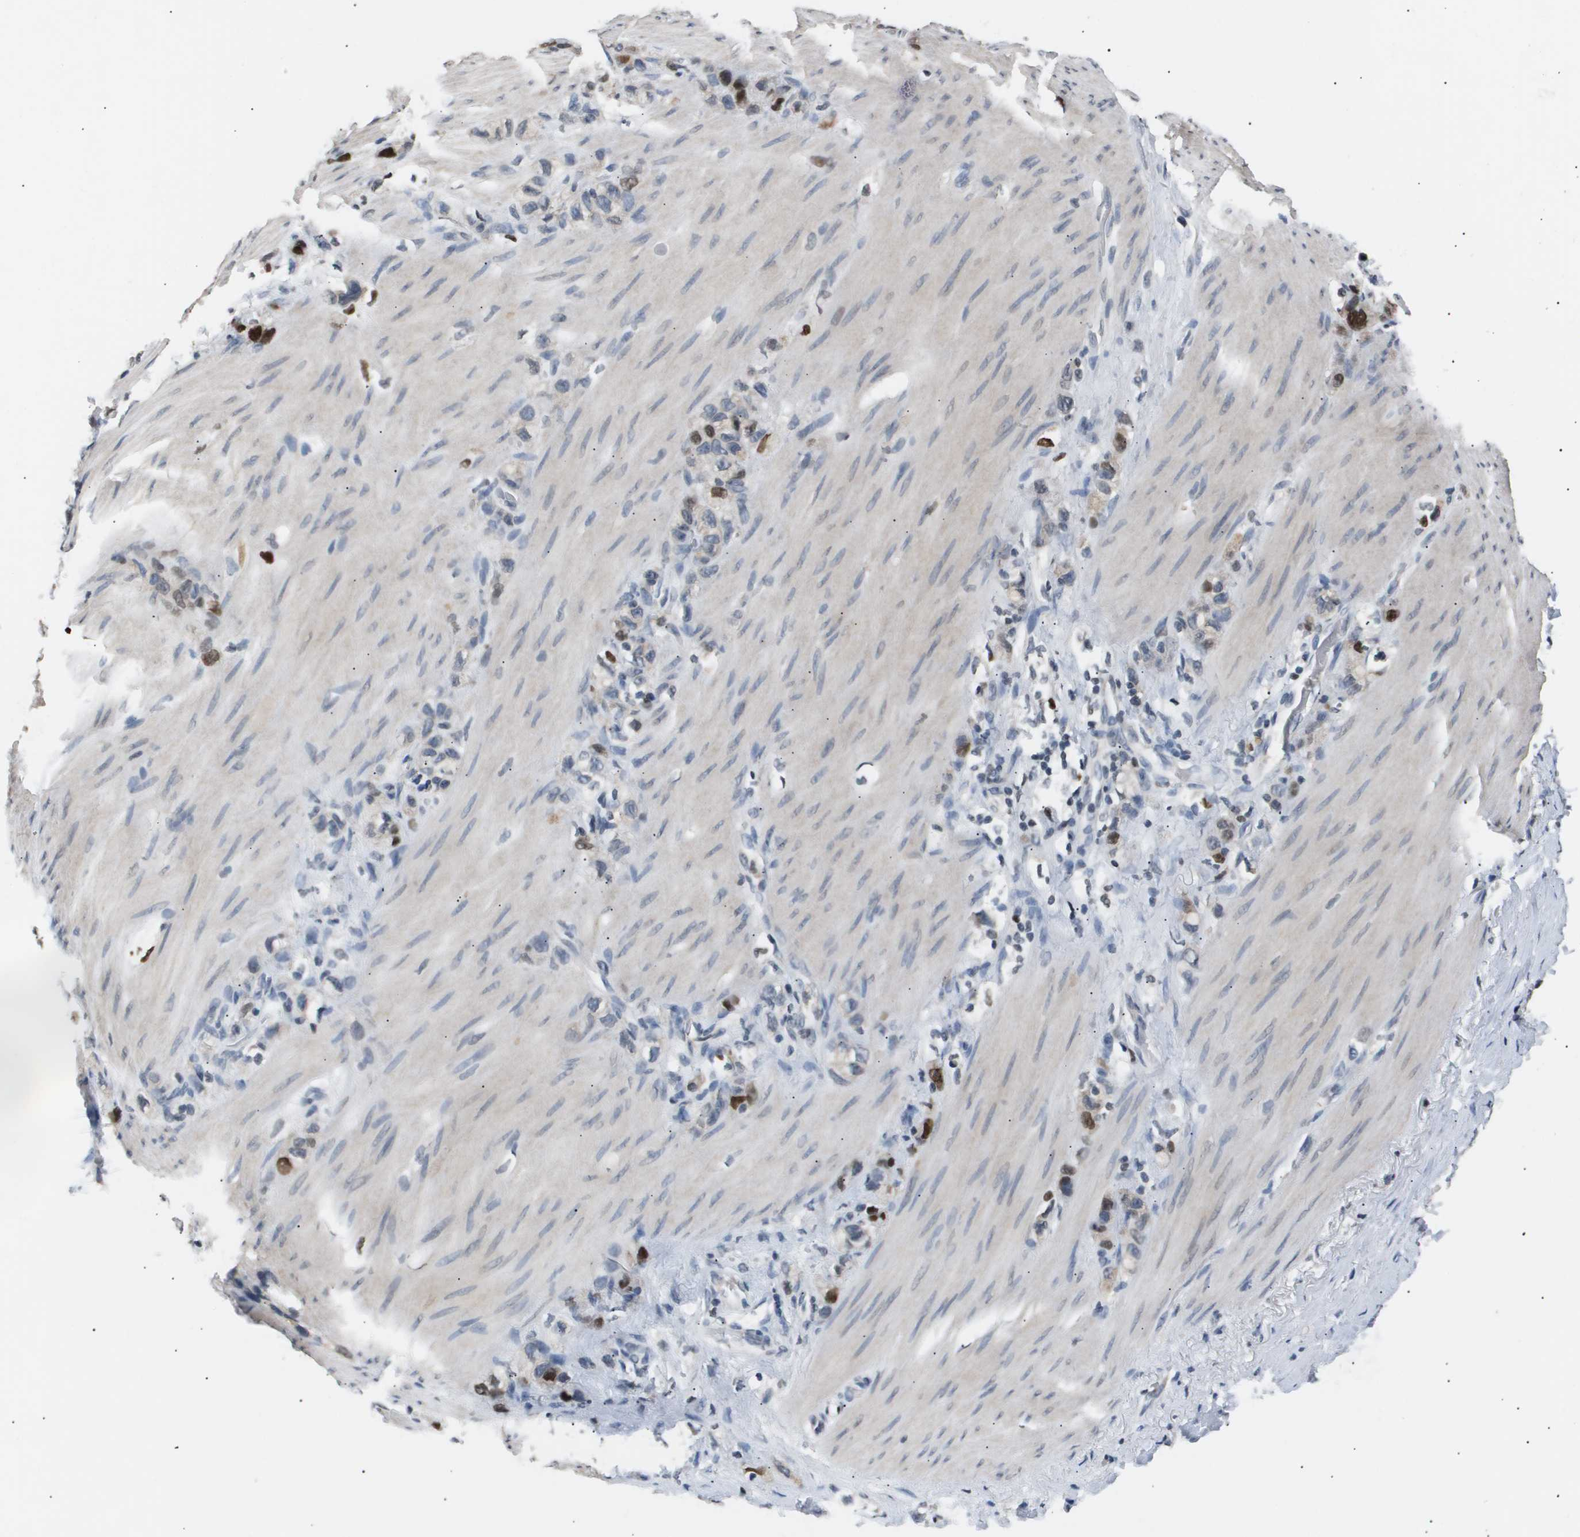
{"staining": {"intensity": "strong", "quantity": "25%-75%", "location": "nuclear"}, "tissue": "stomach cancer", "cell_type": "Tumor cells", "image_type": "cancer", "snomed": [{"axis": "morphology", "description": "Normal tissue, NOS"}, {"axis": "morphology", "description": "Adenocarcinoma, NOS"}, {"axis": "morphology", "description": "Adenocarcinoma, High grade"}, {"axis": "topography", "description": "Stomach, upper"}, {"axis": "topography", "description": "Stomach"}], "caption": "Protein staining of adenocarcinoma (high-grade) (stomach) tissue reveals strong nuclear positivity in about 25%-75% of tumor cells.", "gene": "ANAPC2", "patient": {"sex": "female", "age": 65}}